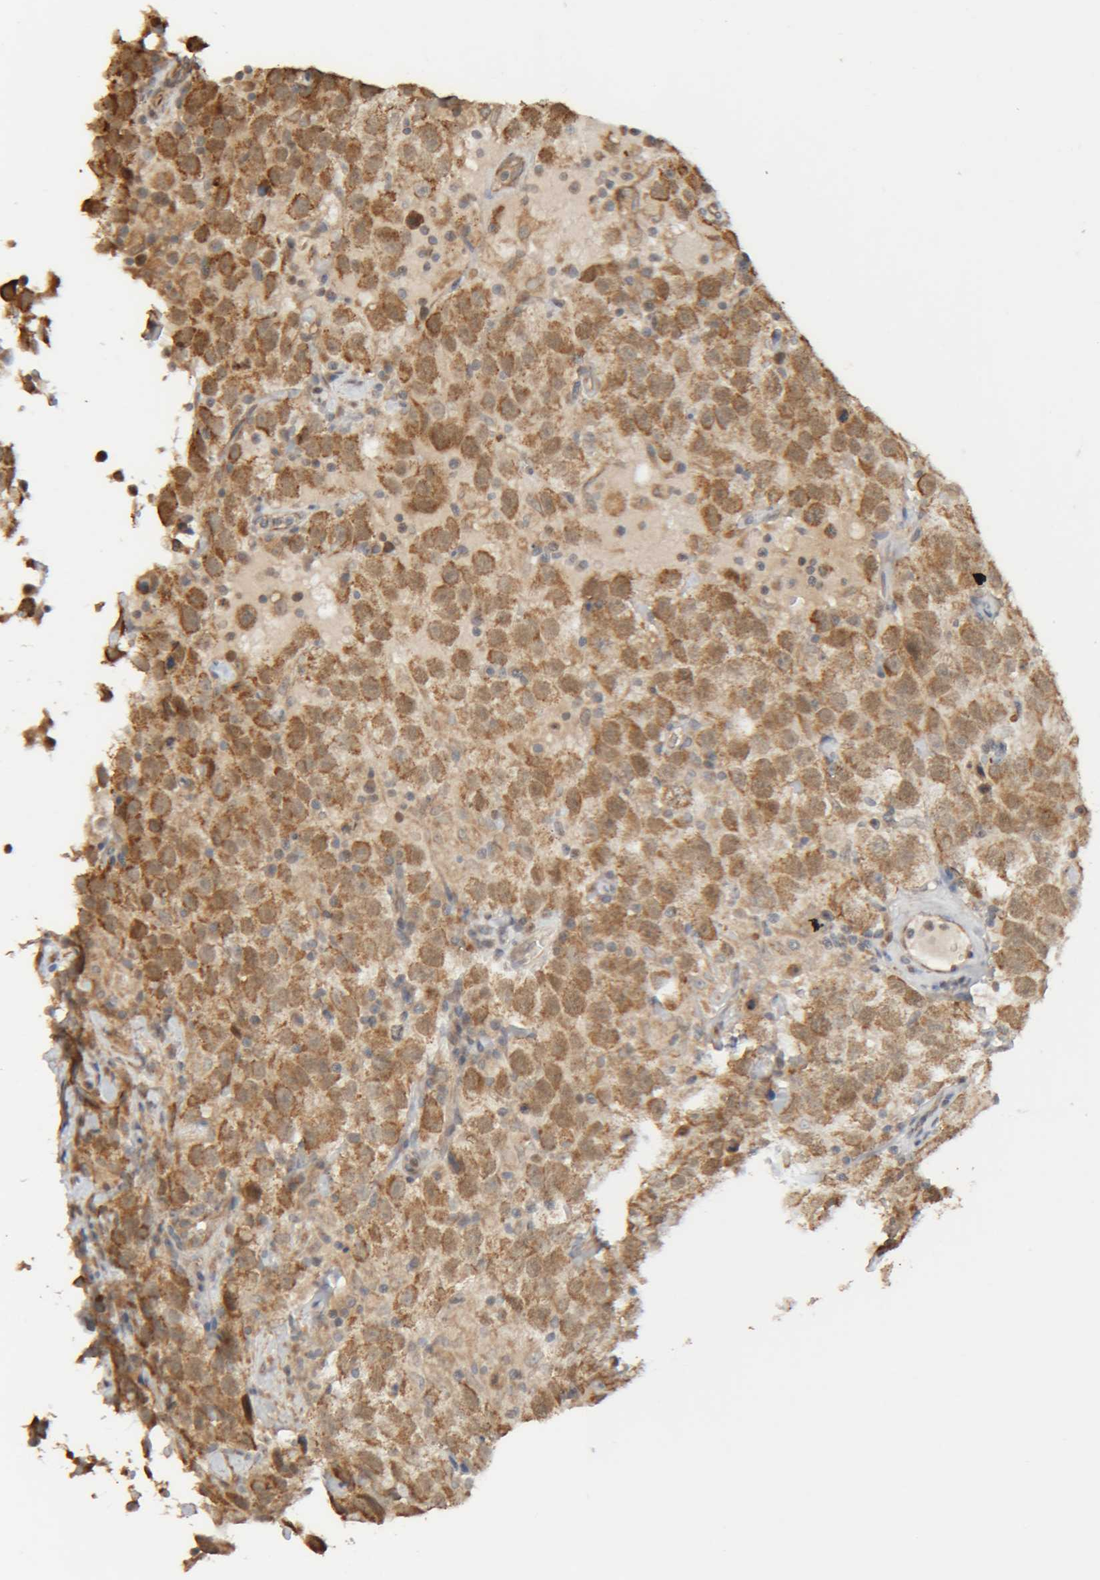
{"staining": {"intensity": "moderate", "quantity": ">75%", "location": "cytoplasmic/membranous"}, "tissue": "testis cancer", "cell_type": "Tumor cells", "image_type": "cancer", "snomed": [{"axis": "morphology", "description": "Seminoma, NOS"}, {"axis": "topography", "description": "Testis"}], "caption": "A medium amount of moderate cytoplasmic/membranous expression is present in about >75% of tumor cells in testis cancer tissue. The staining was performed using DAB (3,3'-diaminobenzidine), with brown indicating positive protein expression. Nuclei are stained blue with hematoxylin.", "gene": "GINS4", "patient": {"sex": "male", "age": 41}}